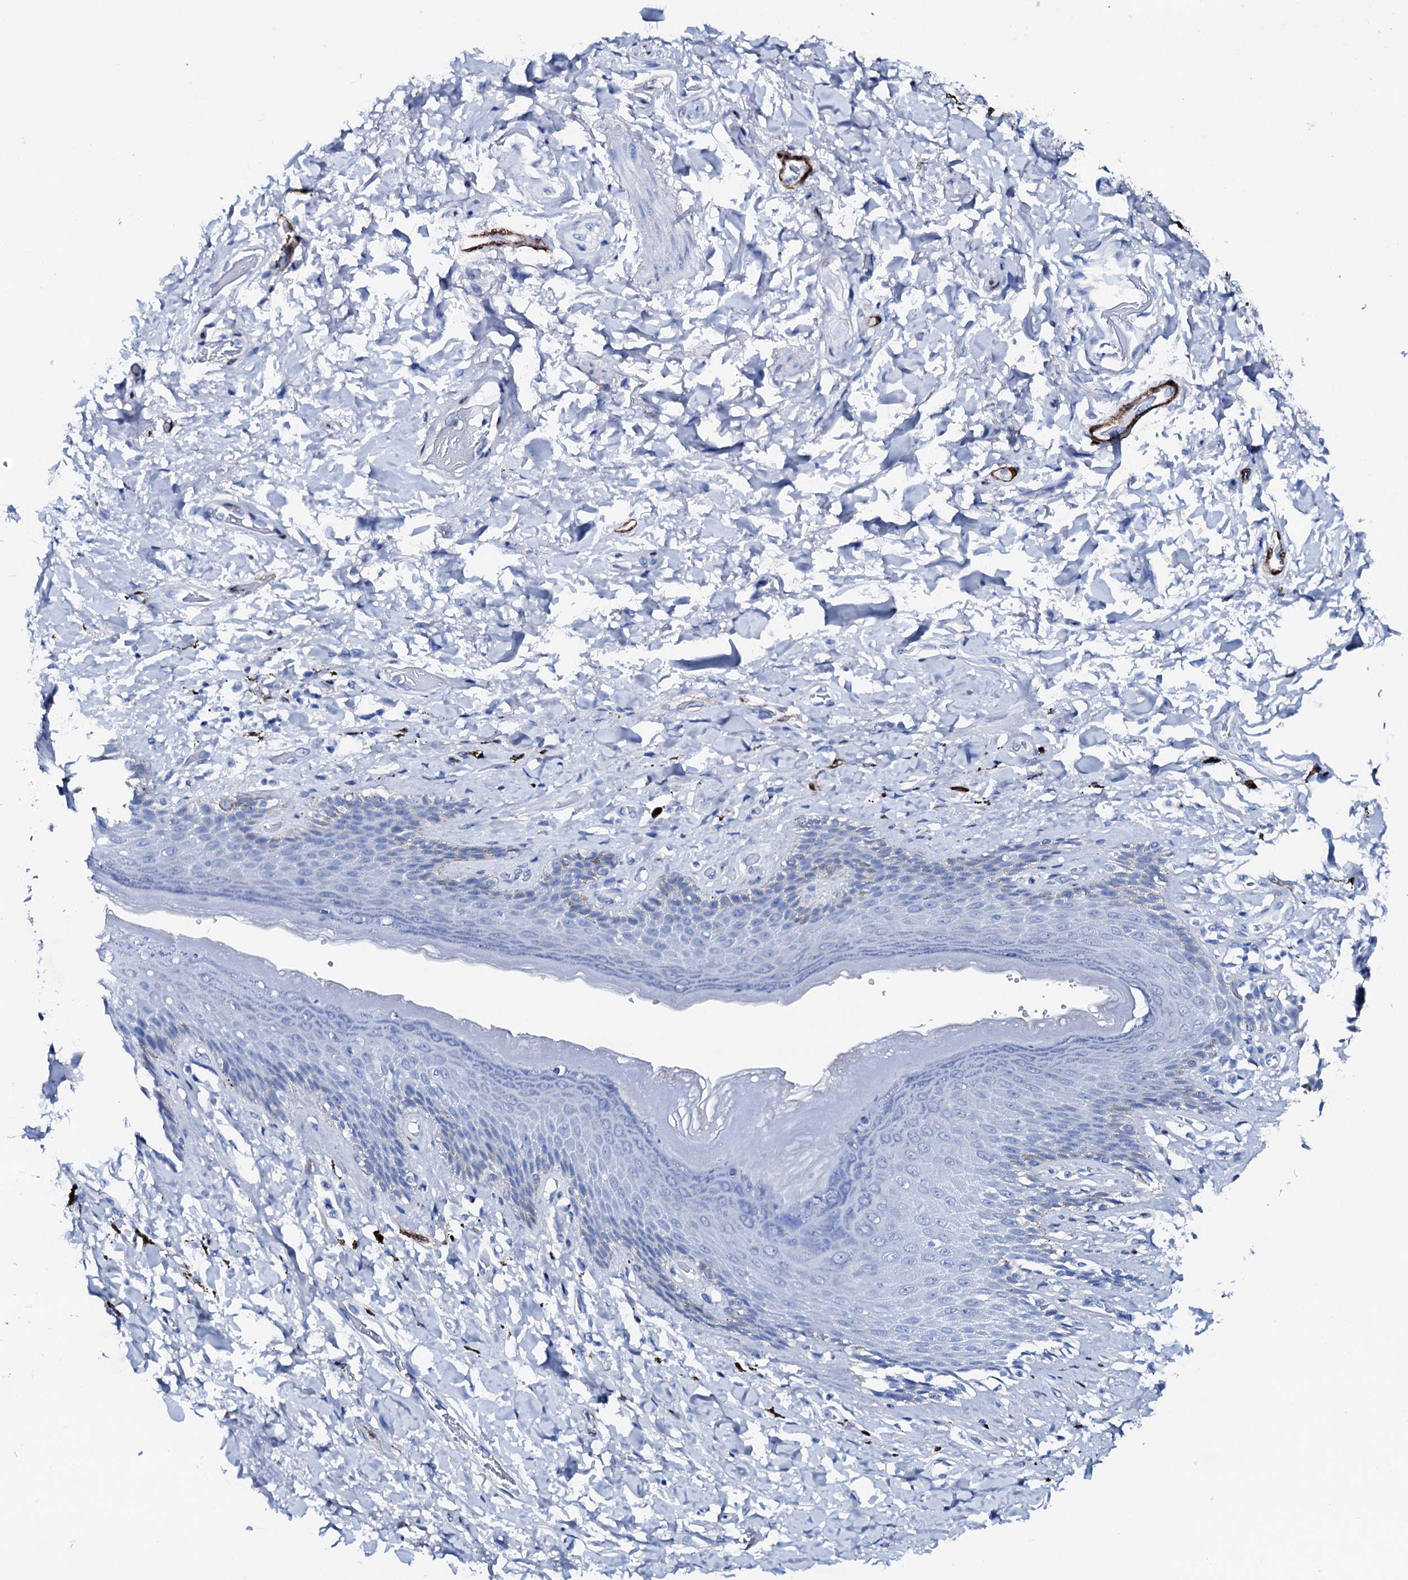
{"staining": {"intensity": "negative", "quantity": "none", "location": "none"}, "tissue": "skin", "cell_type": "Epidermal cells", "image_type": "normal", "snomed": [{"axis": "morphology", "description": "Normal tissue, NOS"}, {"axis": "topography", "description": "Anal"}], "caption": "The image reveals no staining of epidermal cells in normal skin.", "gene": "NRIP2", "patient": {"sex": "female", "age": 78}}